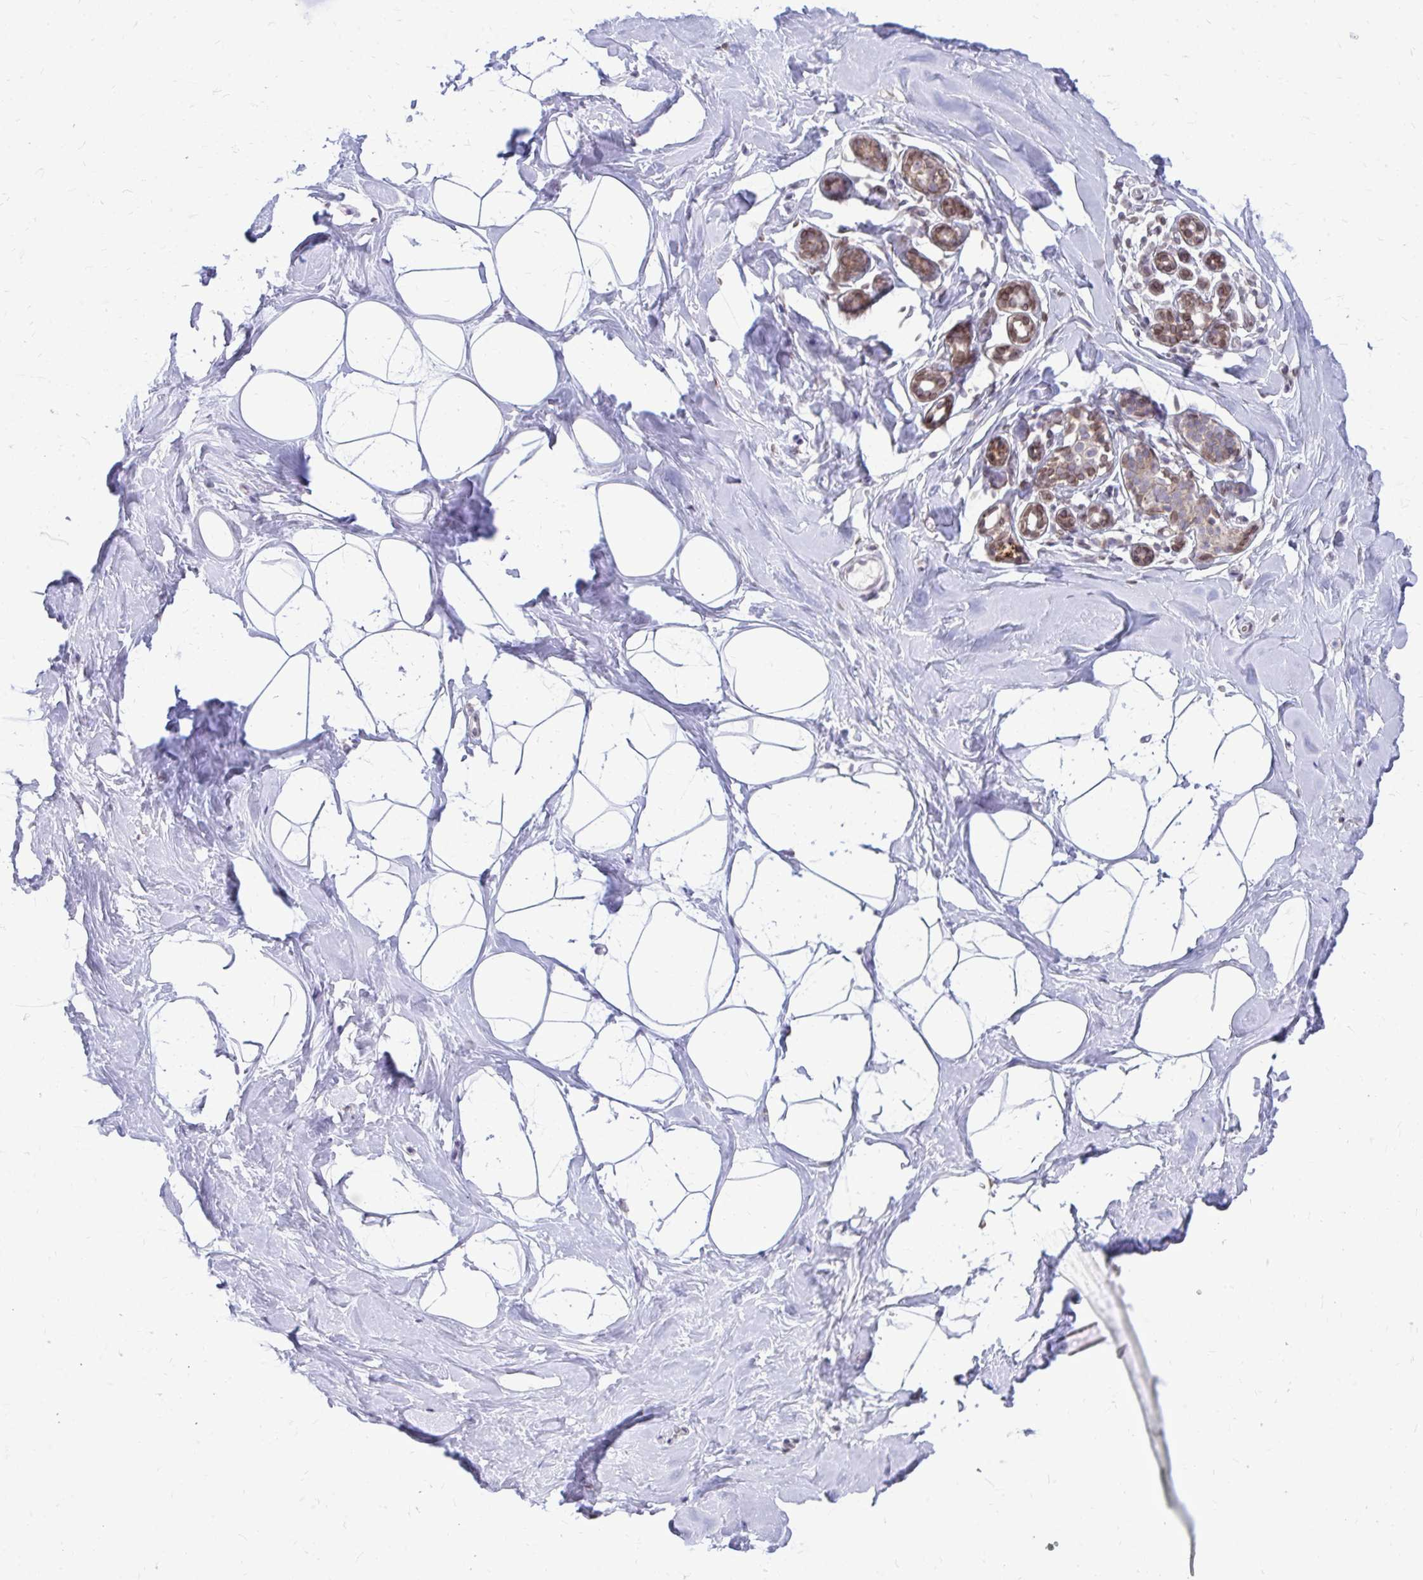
{"staining": {"intensity": "negative", "quantity": "none", "location": "none"}, "tissue": "breast", "cell_type": "Adipocytes", "image_type": "normal", "snomed": [{"axis": "morphology", "description": "Normal tissue, NOS"}, {"axis": "topography", "description": "Breast"}], "caption": "Immunohistochemistry (IHC) of unremarkable breast reveals no expression in adipocytes. (DAB immunohistochemistry visualized using brightfield microscopy, high magnification).", "gene": "RPS6KA2", "patient": {"sex": "female", "age": 32}}